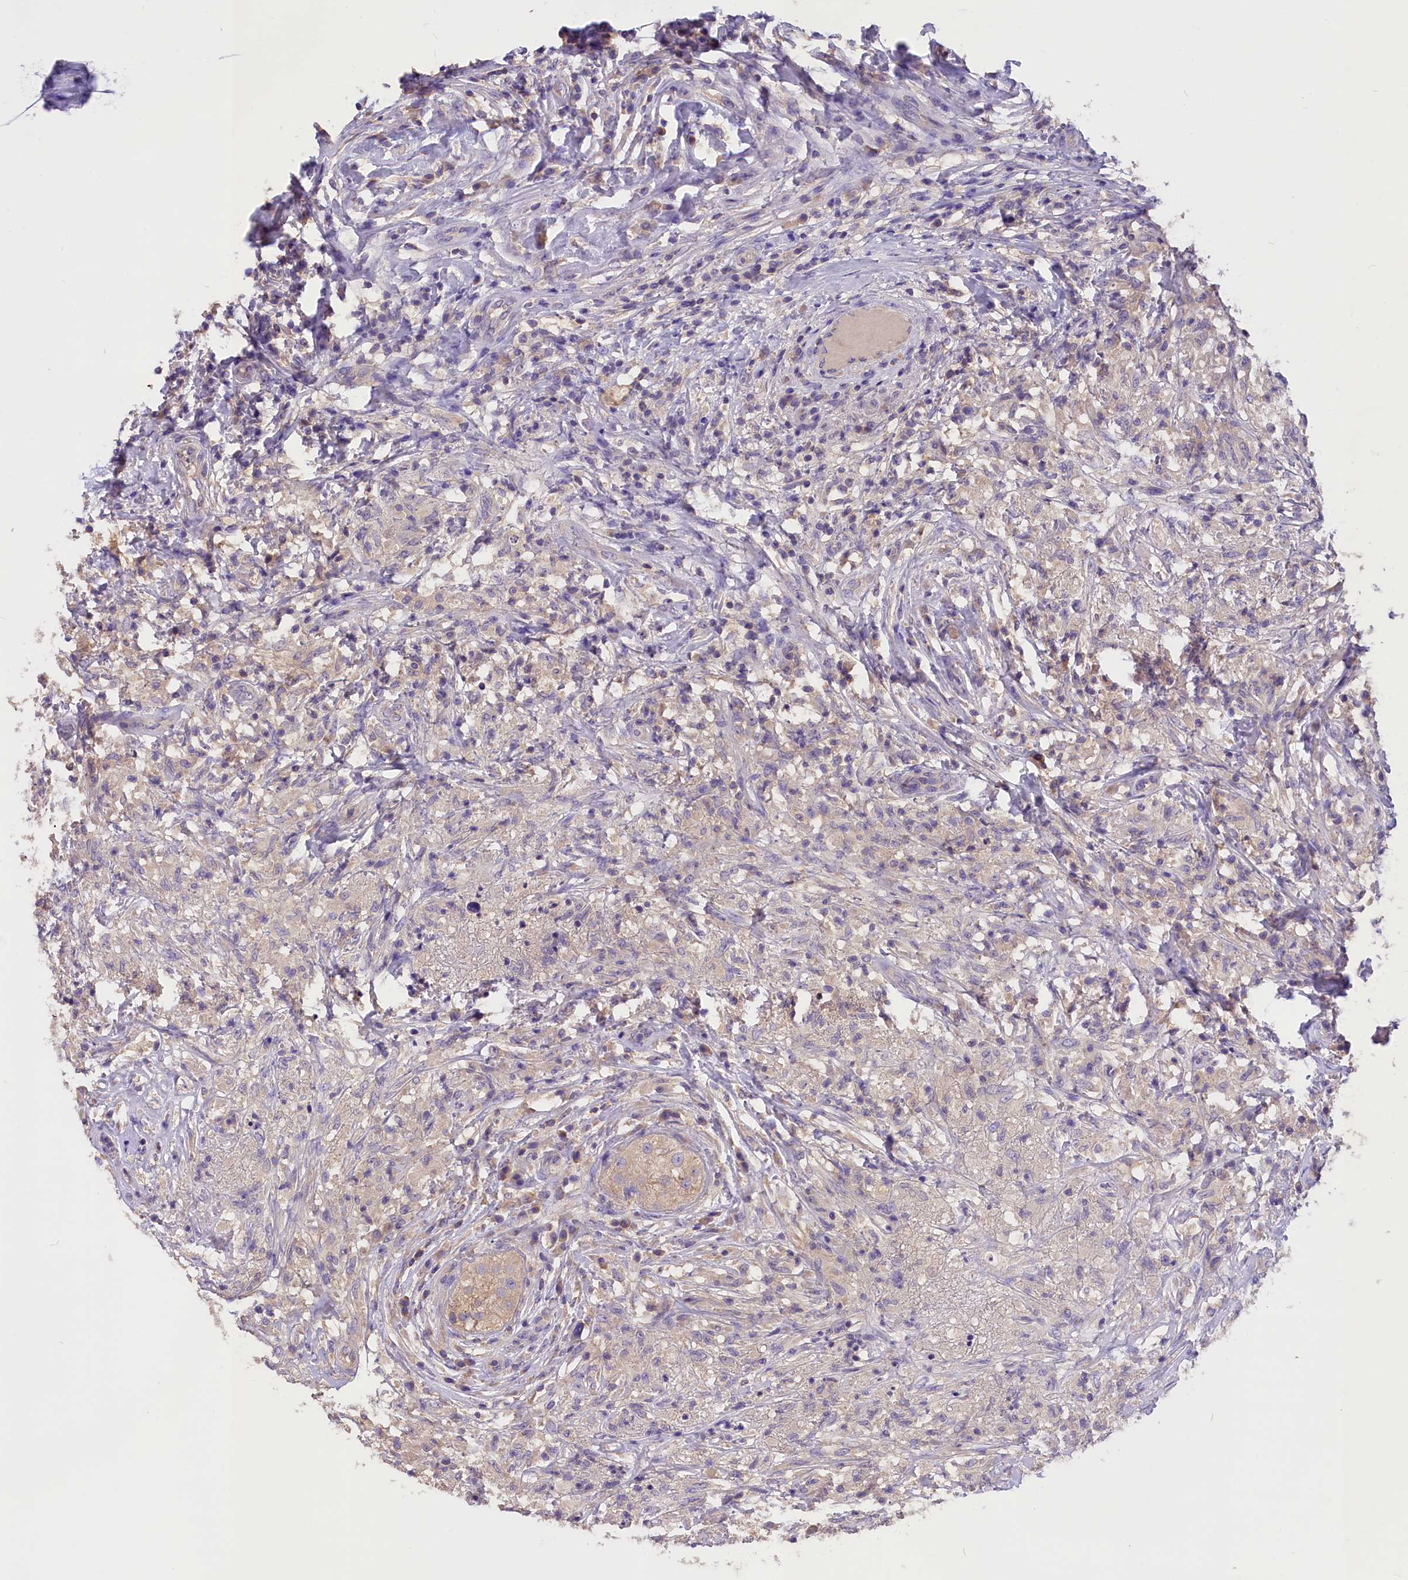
{"staining": {"intensity": "negative", "quantity": "none", "location": "none"}, "tissue": "testis cancer", "cell_type": "Tumor cells", "image_type": "cancer", "snomed": [{"axis": "morphology", "description": "Seminoma, NOS"}, {"axis": "topography", "description": "Testis"}], "caption": "A high-resolution image shows immunohistochemistry (IHC) staining of testis seminoma, which shows no significant staining in tumor cells. Nuclei are stained in blue.", "gene": "AP3B2", "patient": {"sex": "male", "age": 49}}